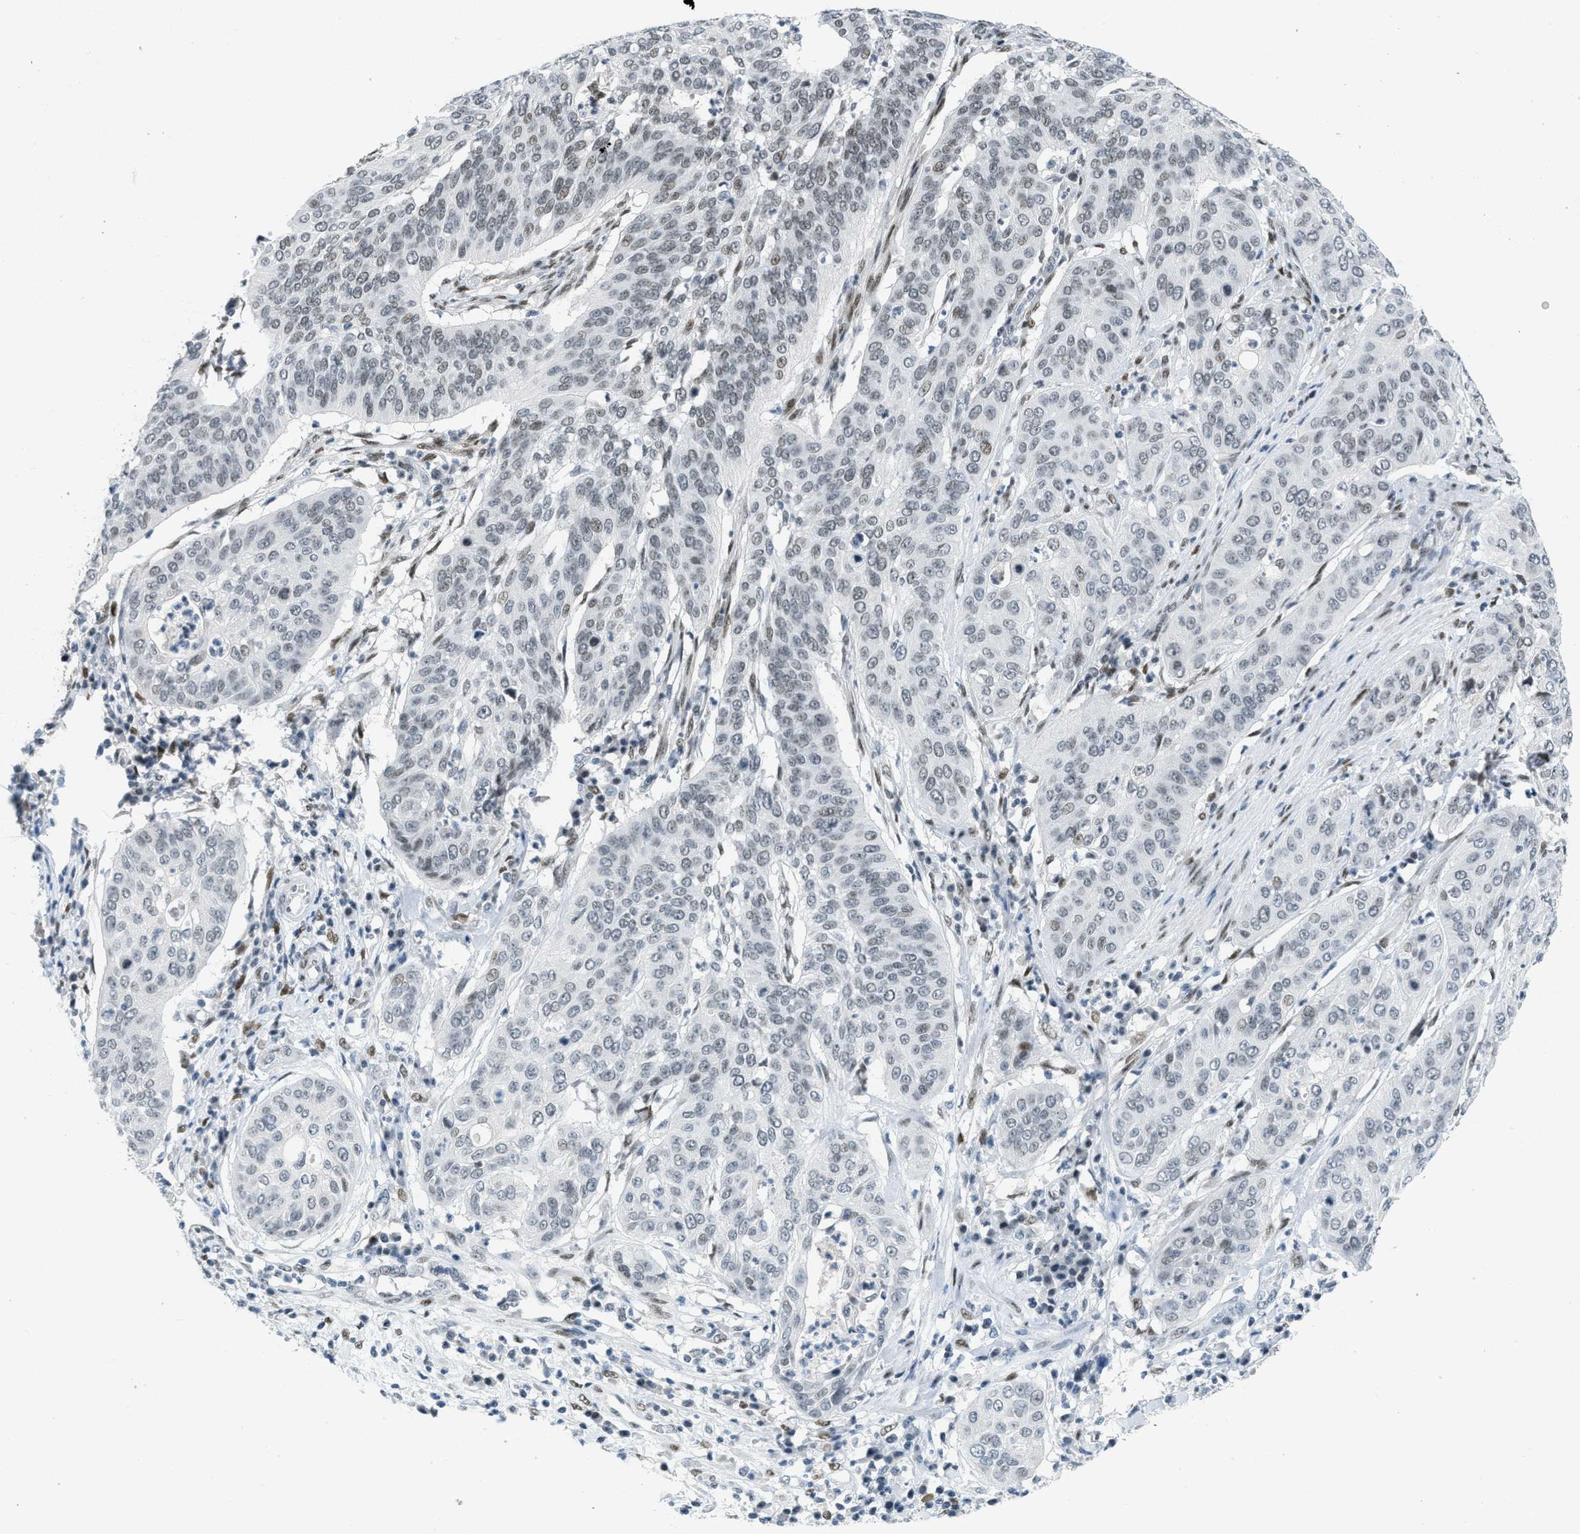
{"staining": {"intensity": "weak", "quantity": "<25%", "location": "nuclear"}, "tissue": "cervical cancer", "cell_type": "Tumor cells", "image_type": "cancer", "snomed": [{"axis": "morphology", "description": "Normal tissue, NOS"}, {"axis": "morphology", "description": "Squamous cell carcinoma, NOS"}, {"axis": "topography", "description": "Cervix"}], "caption": "Photomicrograph shows no protein positivity in tumor cells of cervical cancer tissue.", "gene": "PBX1", "patient": {"sex": "female", "age": 39}}